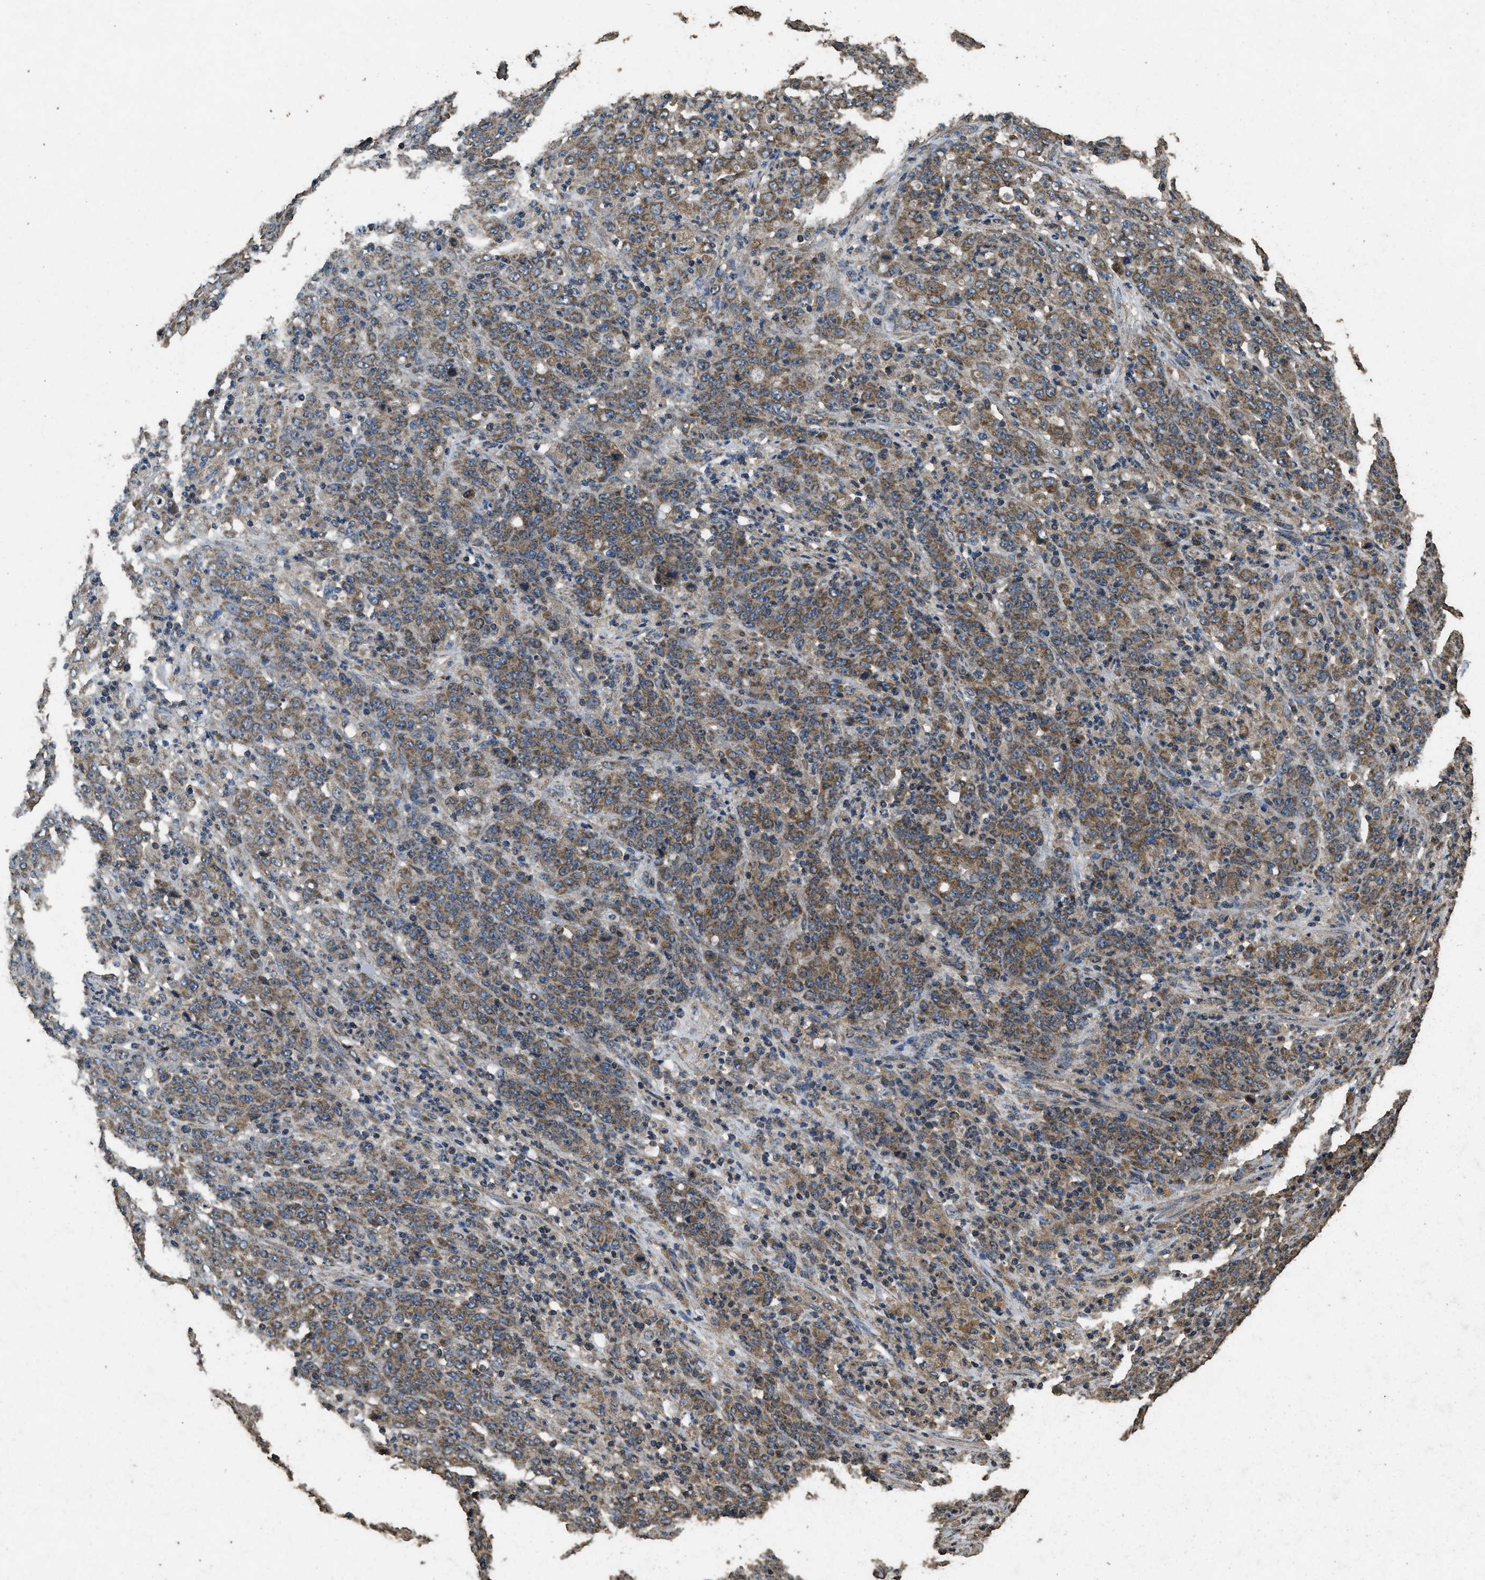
{"staining": {"intensity": "moderate", "quantity": ">75%", "location": "cytoplasmic/membranous"}, "tissue": "stomach cancer", "cell_type": "Tumor cells", "image_type": "cancer", "snomed": [{"axis": "morphology", "description": "Adenocarcinoma, NOS"}, {"axis": "topography", "description": "Stomach, lower"}], "caption": "Protein expression analysis of stomach cancer reveals moderate cytoplasmic/membranous expression in approximately >75% of tumor cells.", "gene": "CYRIA", "patient": {"sex": "female", "age": 71}}